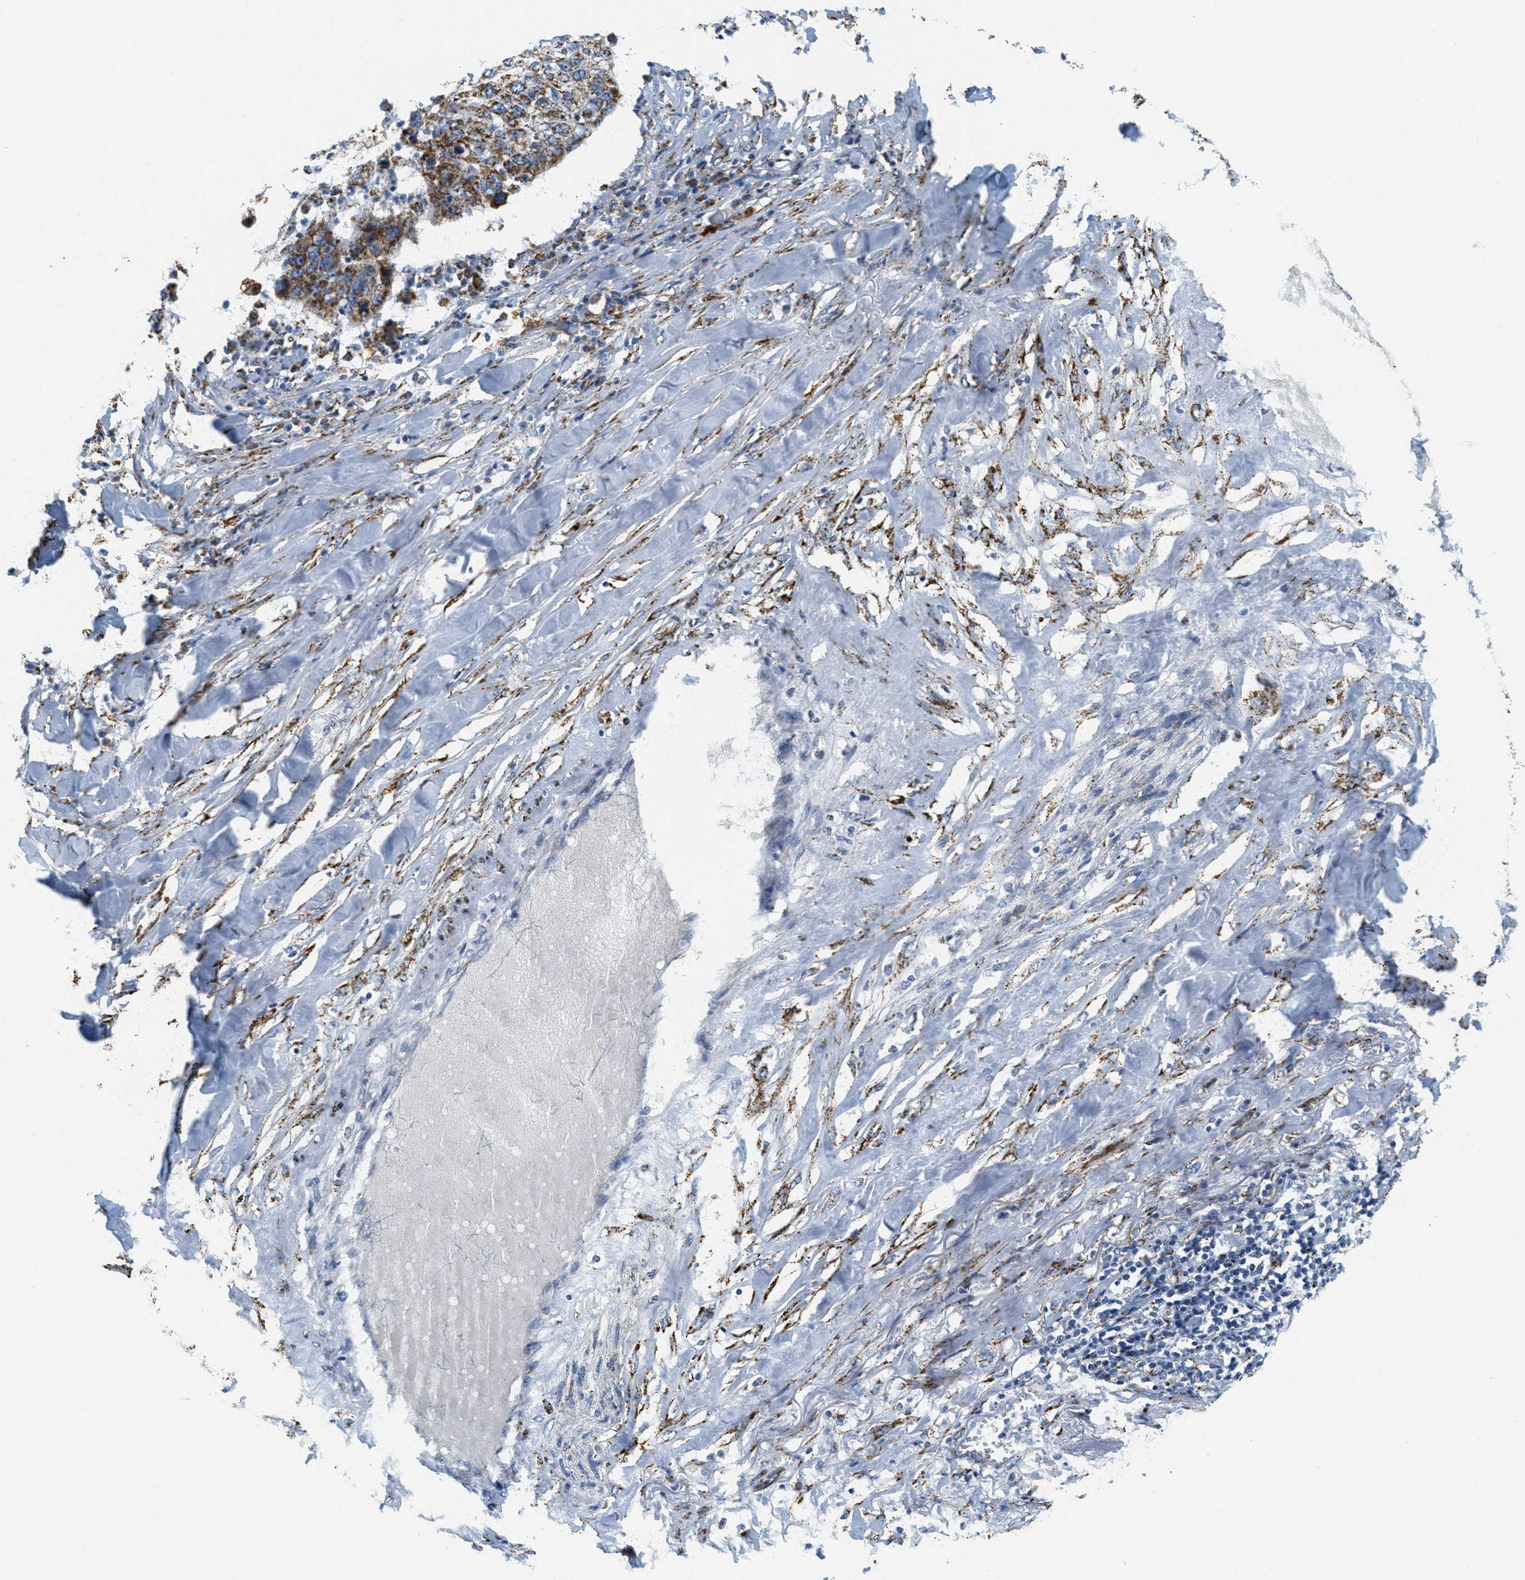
{"staining": {"intensity": "moderate", "quantity": ">75%", "location": "cytoplasmic/membranous"}, "tissue": "lung cancer", "cell_type": "Tumor cells", "image_type": "cancer", "snomed": [{"axis": "morphology", "description": "Squamous cell carcinoma, NOS"}, {"axis": "topography", "description": "Lung"}], "caption": "Moderate cytoplasmic/membranous expression is identified in about >75% of tumor cells in squamous cell carcinoma (lung). The protein is shown in brown color, while the nuclei are stained blue.", "gene": "HLCS", "patient": {"sex": "female", "age": 63}}